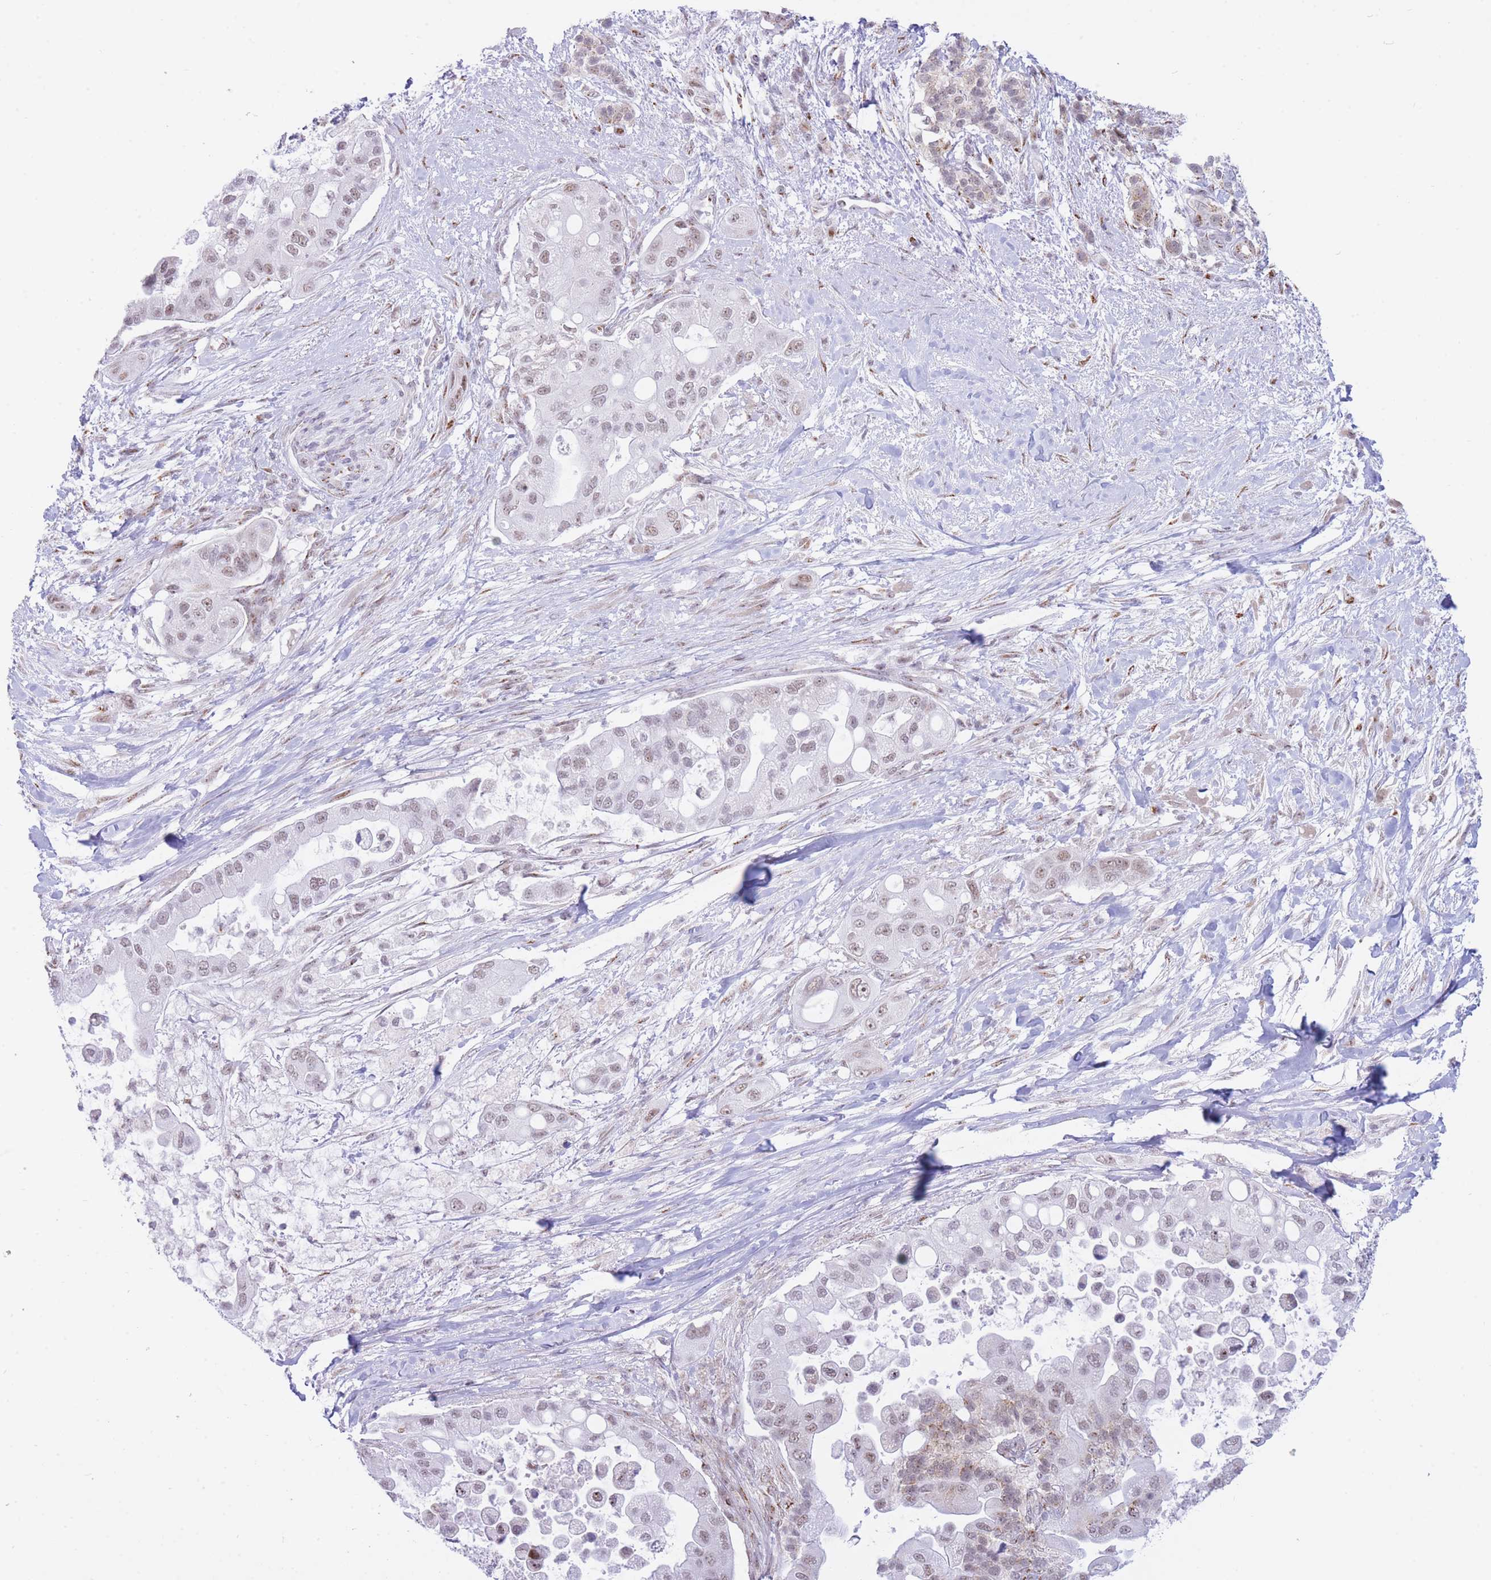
{"staining": {"intensity": "weak", "quantity": "25%-75%", "location": "cytoplasmic/membranous,nuclear"}, "tissue": "pancreatic cancer", "cell_type": "Tumor cells", "image_type": "cancer", "snomed": [{"axis": "morphology", "description": "Adenocarcinoma, NOS"}, {"axis": "topography", "description": "Pancreas"}], "caption": "Brown immunohistochemical staining in pancreatic cancer exhibits weak cytoplasmic/membranous and nuclear staining in about 25%-75% of tumor cells.", "gene": "INO80C", "patient": {"sex": "male", "age": 57}}